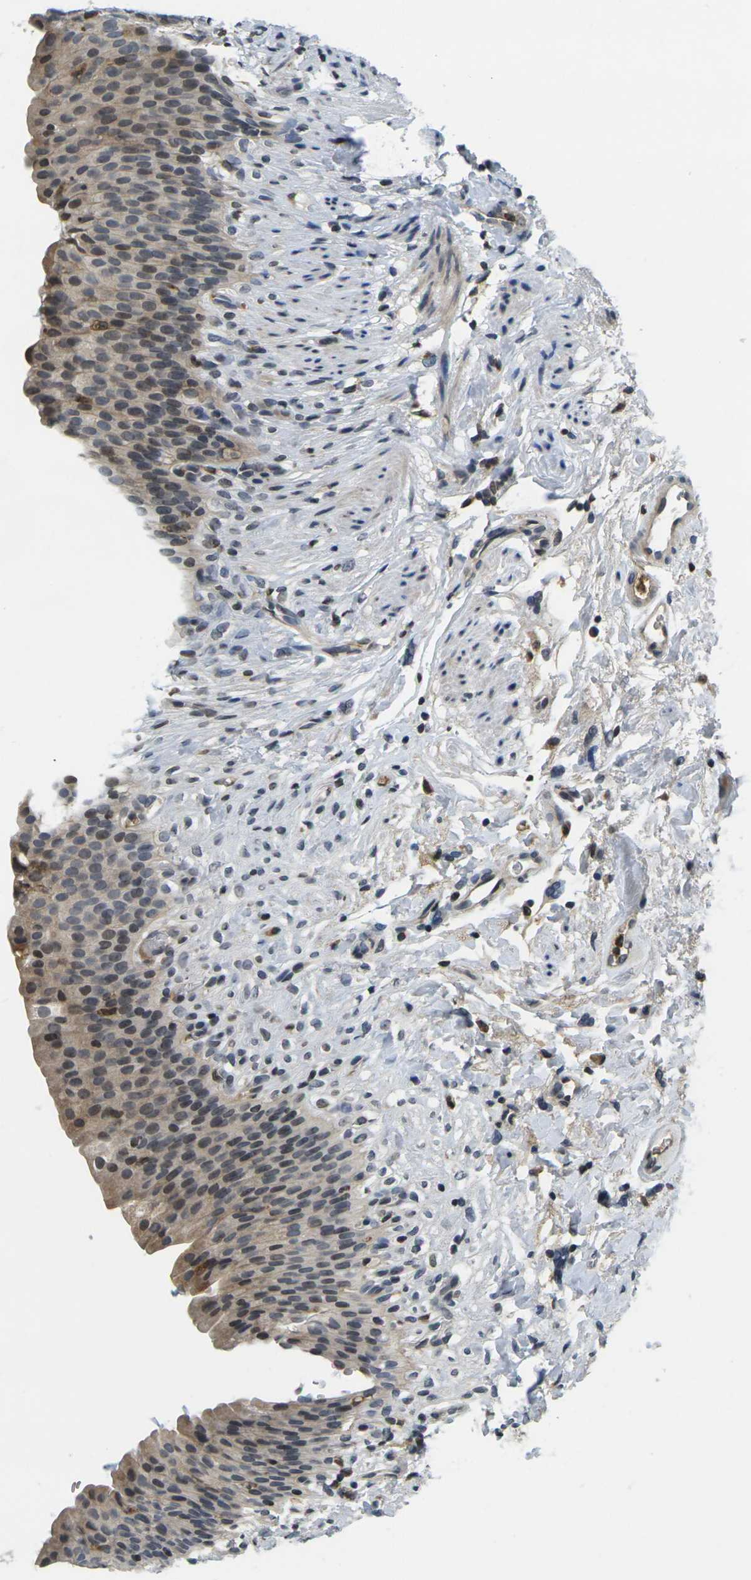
{"staining": {"intensity": "weak", "quantity": ">75%", "location": "cytoplasmic/membranous"}, "tissue": "urinary bladder", "cell_type": "Urothelial cells", "image_type": "normal", "snomed": [{"axis": "morphology", "description": "Normal tissue, NOS"}, {"axis": "topography", "description": "Urinary bladder"}], "caption": "High-magnification brightfield microscopy of unremarkable urinary bladder stained with DAB (3,3'-diaminobenzidine) (brown) and counterstained with hematoxylin (blue). urothelial cells exhibit weak cytoplasmic/membranous staining is seen in approximately>75% of cells. (DAB (3,3'-diaminobenzidine) IHC, brown staining for protein, blue staining for nuclei).", "gene": "C1QC", "patient": {"sex": "female", "age": 79}}